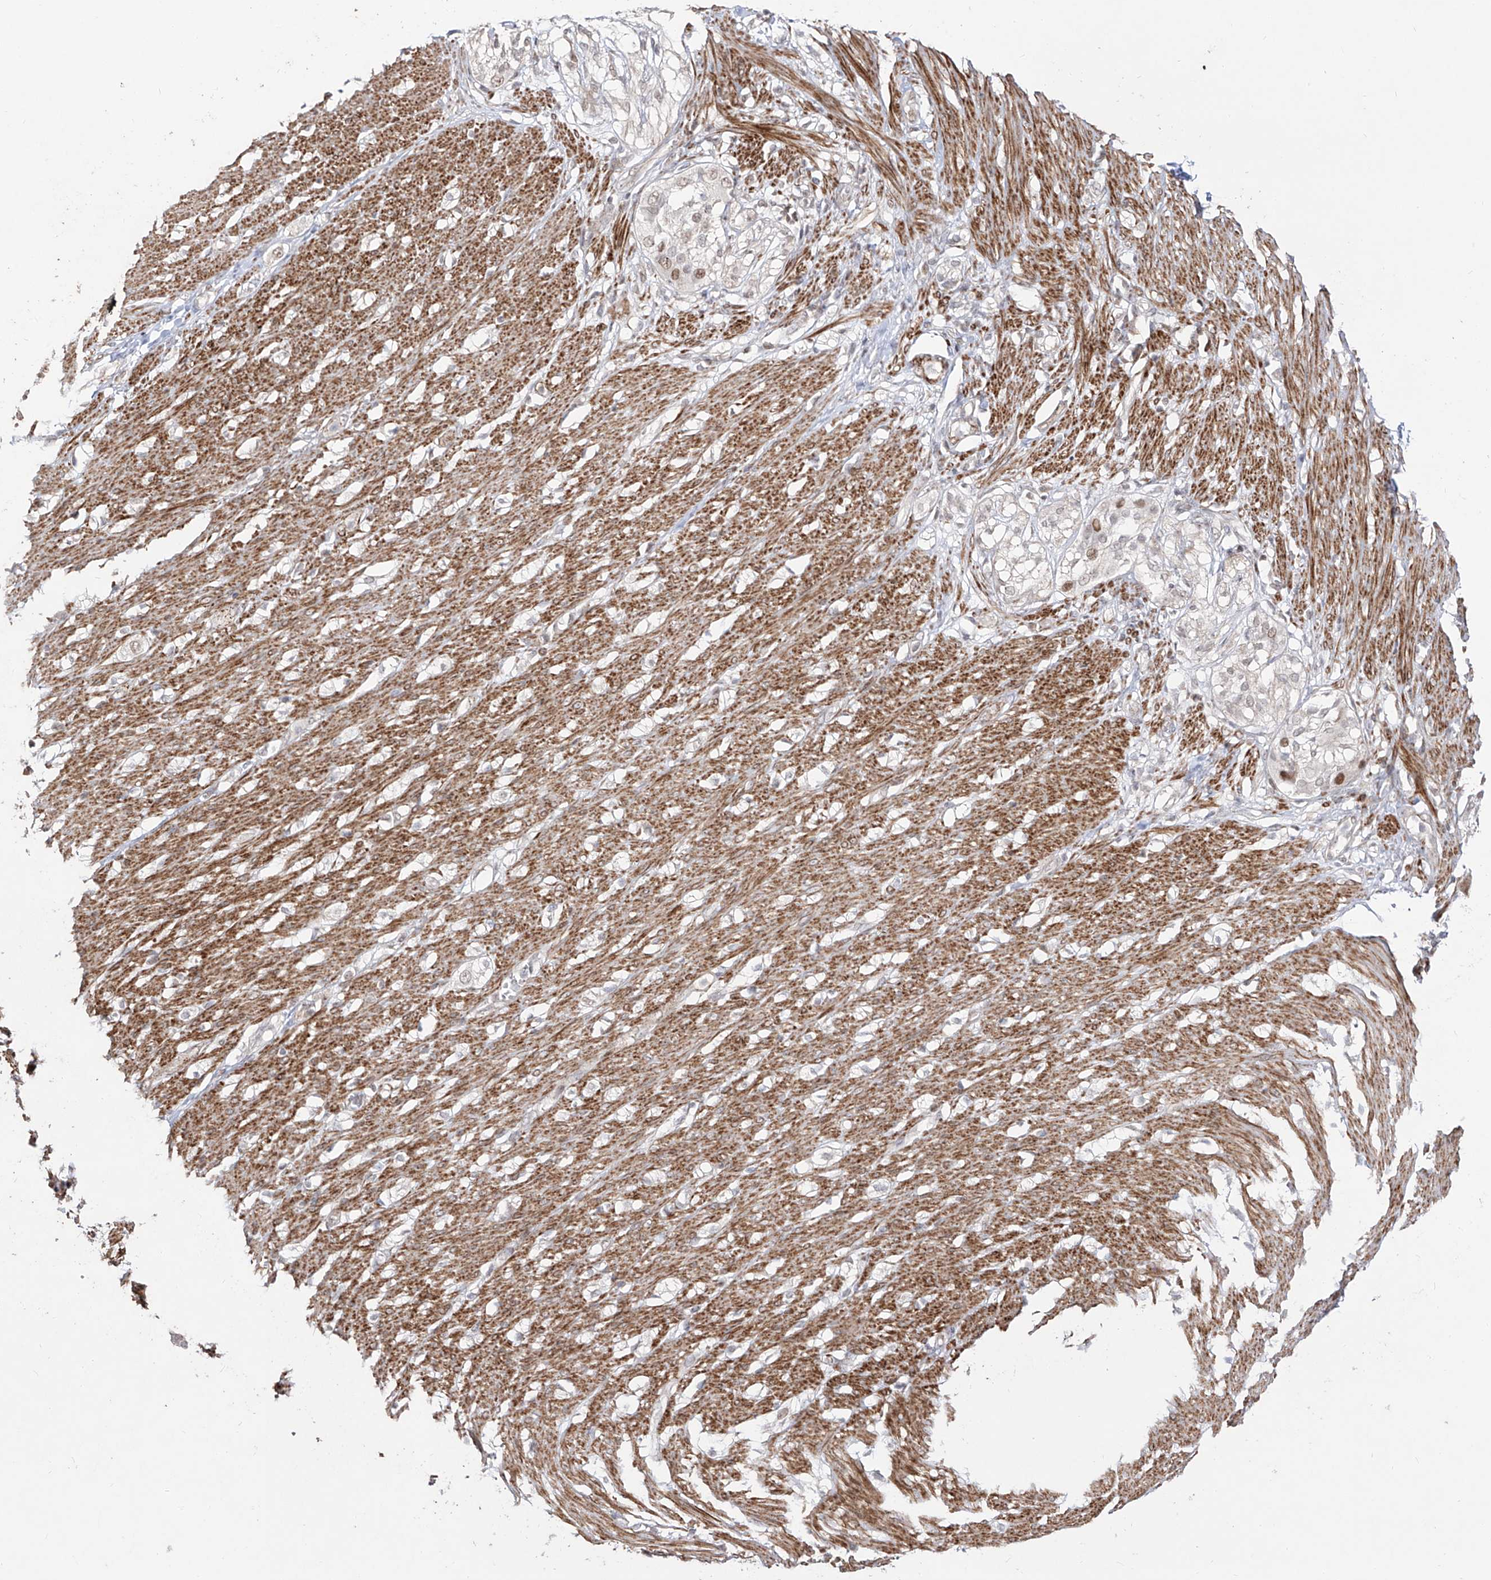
{"staining": {"intensity": "moderate", "quantity": ">75%", "location": "cytoplasmic/membranous"}, "tissue": "smooth muscle", "cell_type": "Smooth muscle cells", "image_type": "normal", "snomed": [{"axis": "morphology", "description": "Normal tissue, NOS"}, {"axis": "morphology", "description": "Adenocarcinoma, NOS"}, {"axis": "topography", "description": "Colon"}, {"axis": "topography", "description": "Peripheral nerve tissue"}], "caption": "This image reveals immunohistochemistry staining of unremarkable smooth muscle, with medium moderate cytoplasmic/membranous staining in about >75% of smooth muscle cells.", "gene": "ZNF180", "patient": {"sex": "male", "age": 14}}